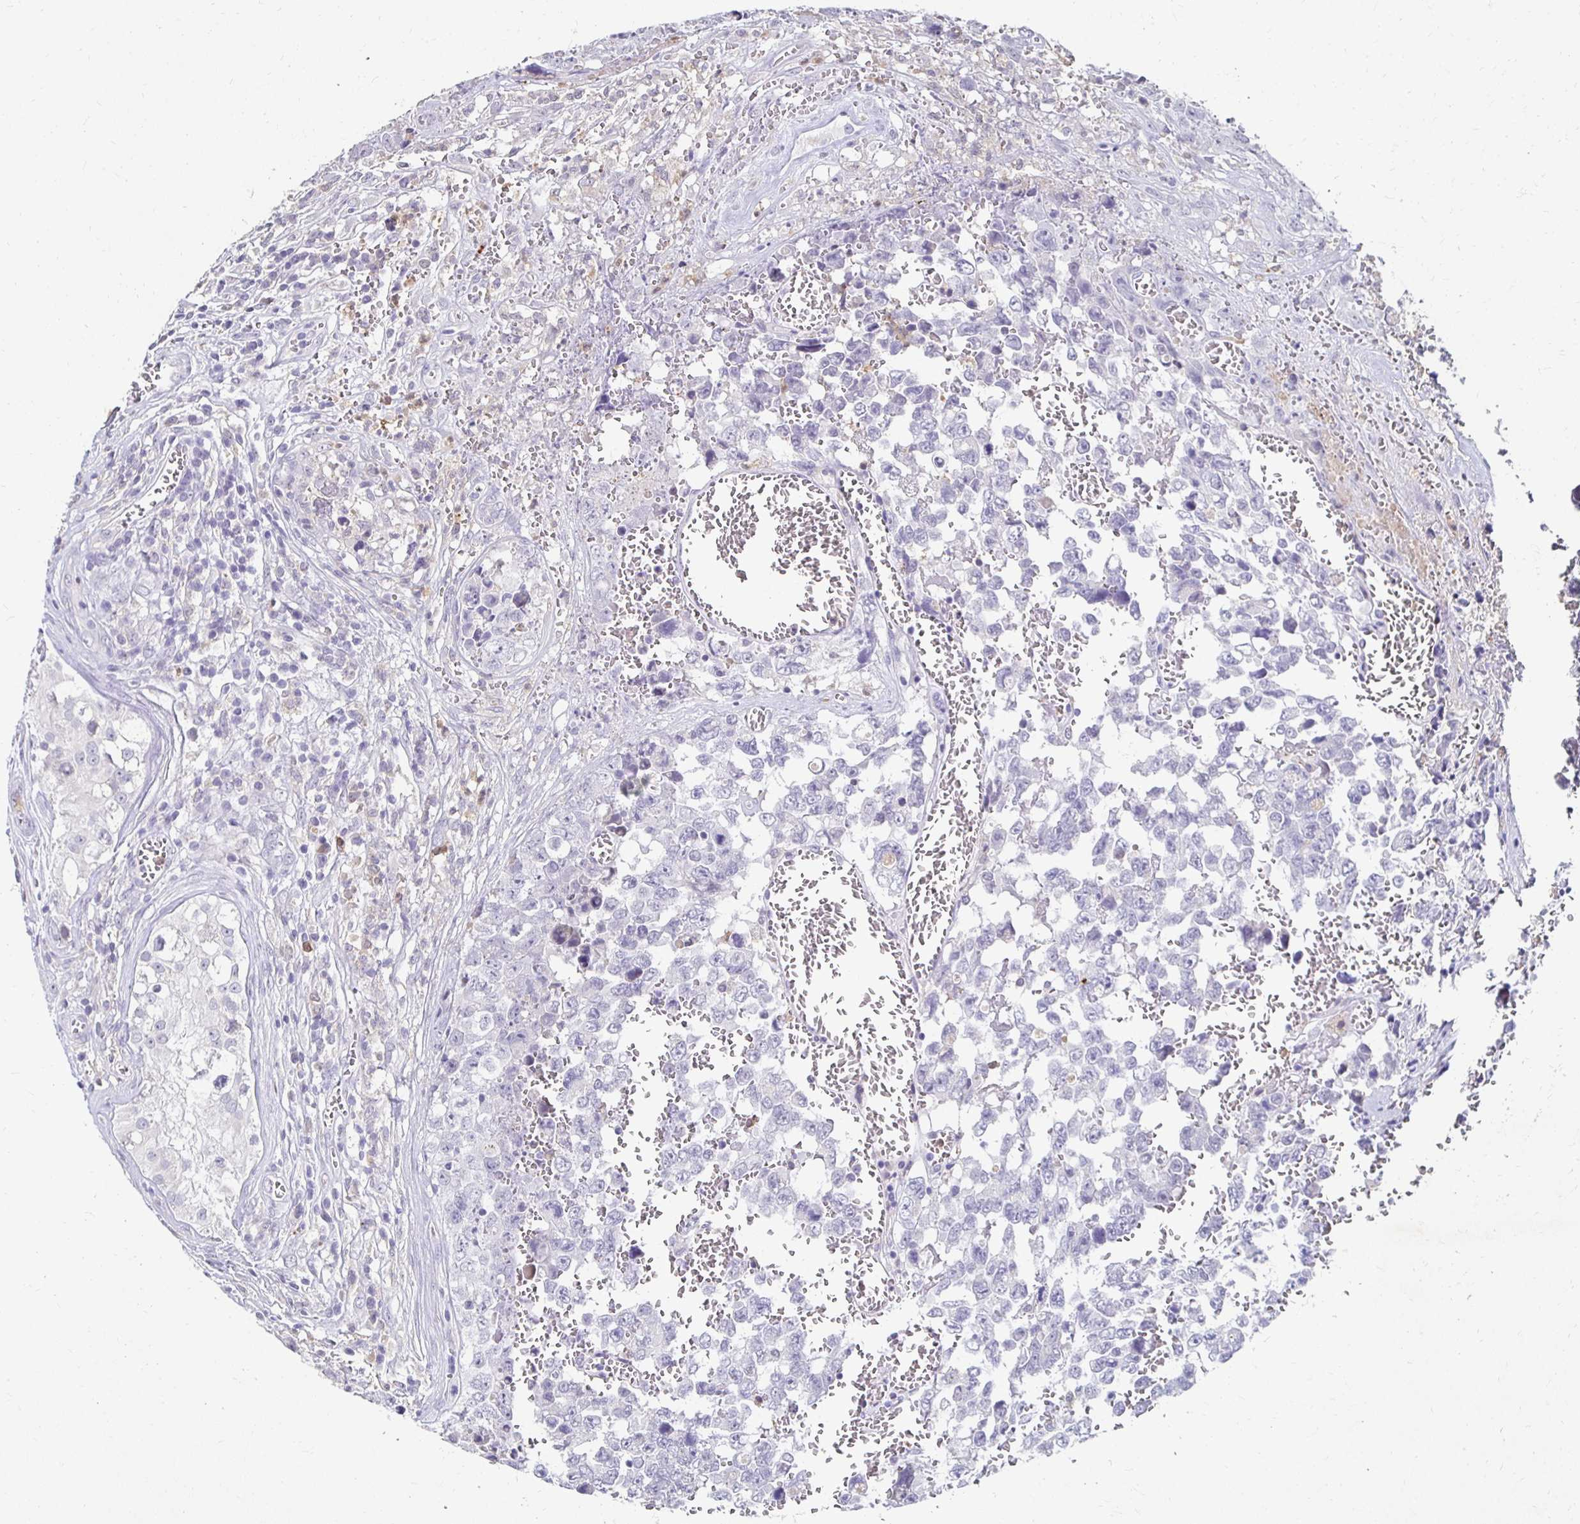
{"staining": {"intensity": "negative", "quantity": "none", "location": "none"}, "tissue": "testis cancer", "cell_type": "Tumor cells", "image_type": "cancer", "snomed": [{"axis": "morphology", "description": "Carcinoma, Embryonal, NOS"}, {"axis": "topography", "description": "Testis"}], "caption": "Tumor cells show no significant protein expression in testis cancer (embryonal carcinoma). Brightfield microscopy of immunohistochemistry stained with DAB (3,3'-diaminobenzidine) (brown) and hematoxylin (blue), captured at high magnification.", "gene": "GK2", "patient": {"sex": "male", "age": 18}}